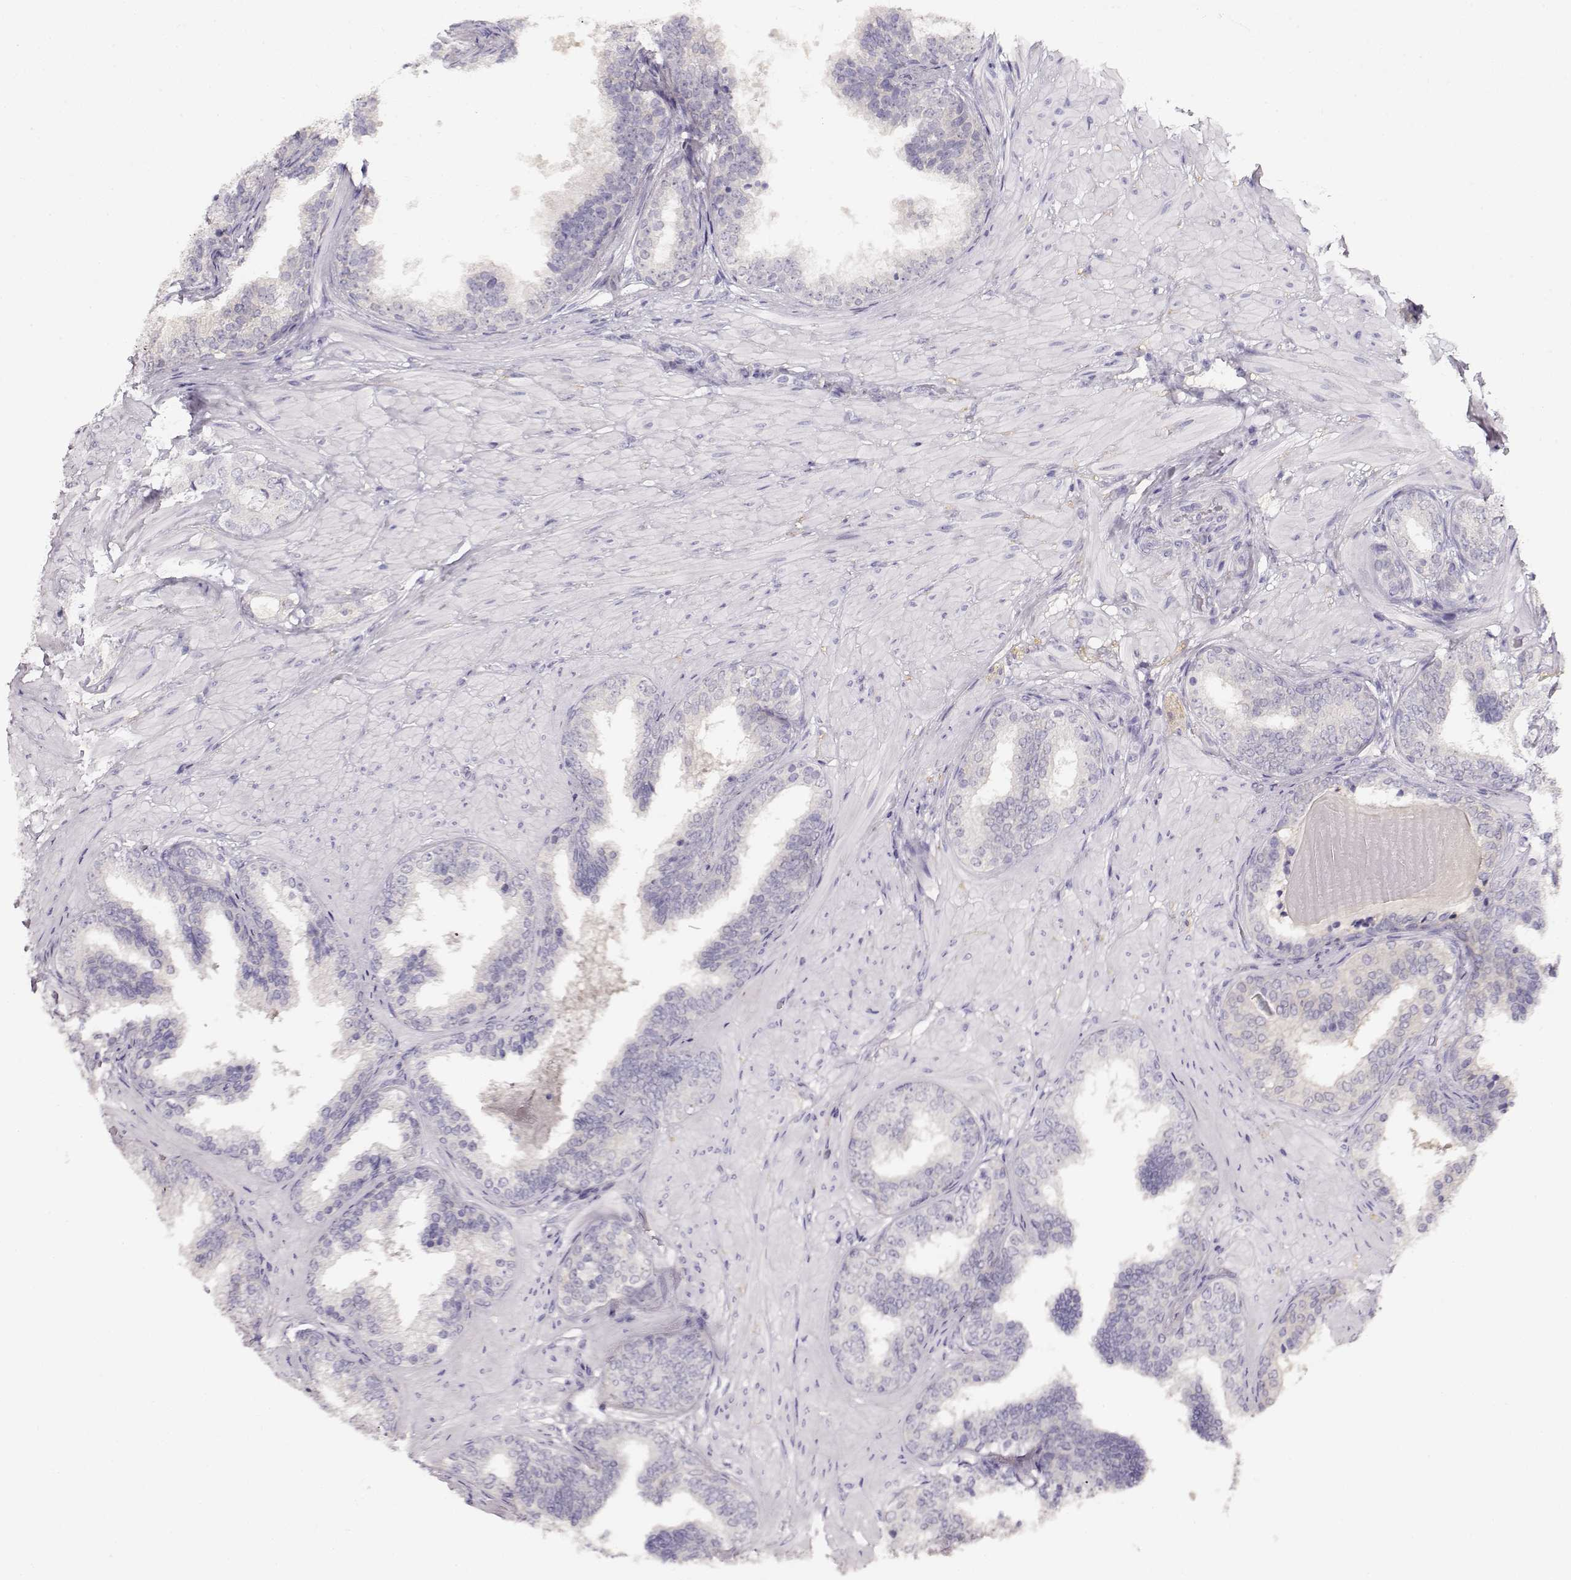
{"staining": {"intensity": "negative", "quantity": "none", "location": "none"}, "tissue": "prostate cancer", "cell_type": "Tumor cells", "image_type": "cancer", "snomed": [{"axis": "morphology", "description": "Adenocarcinoma, Low grade"}, {"axis": "topography", "description": "Prostate"}], "caption": "Photomicrograph shows no protein expression in tumor cells of prostate cancer tissue.", "gene": "NDRG4", "patient": {"sex": "male", "age": 60}}